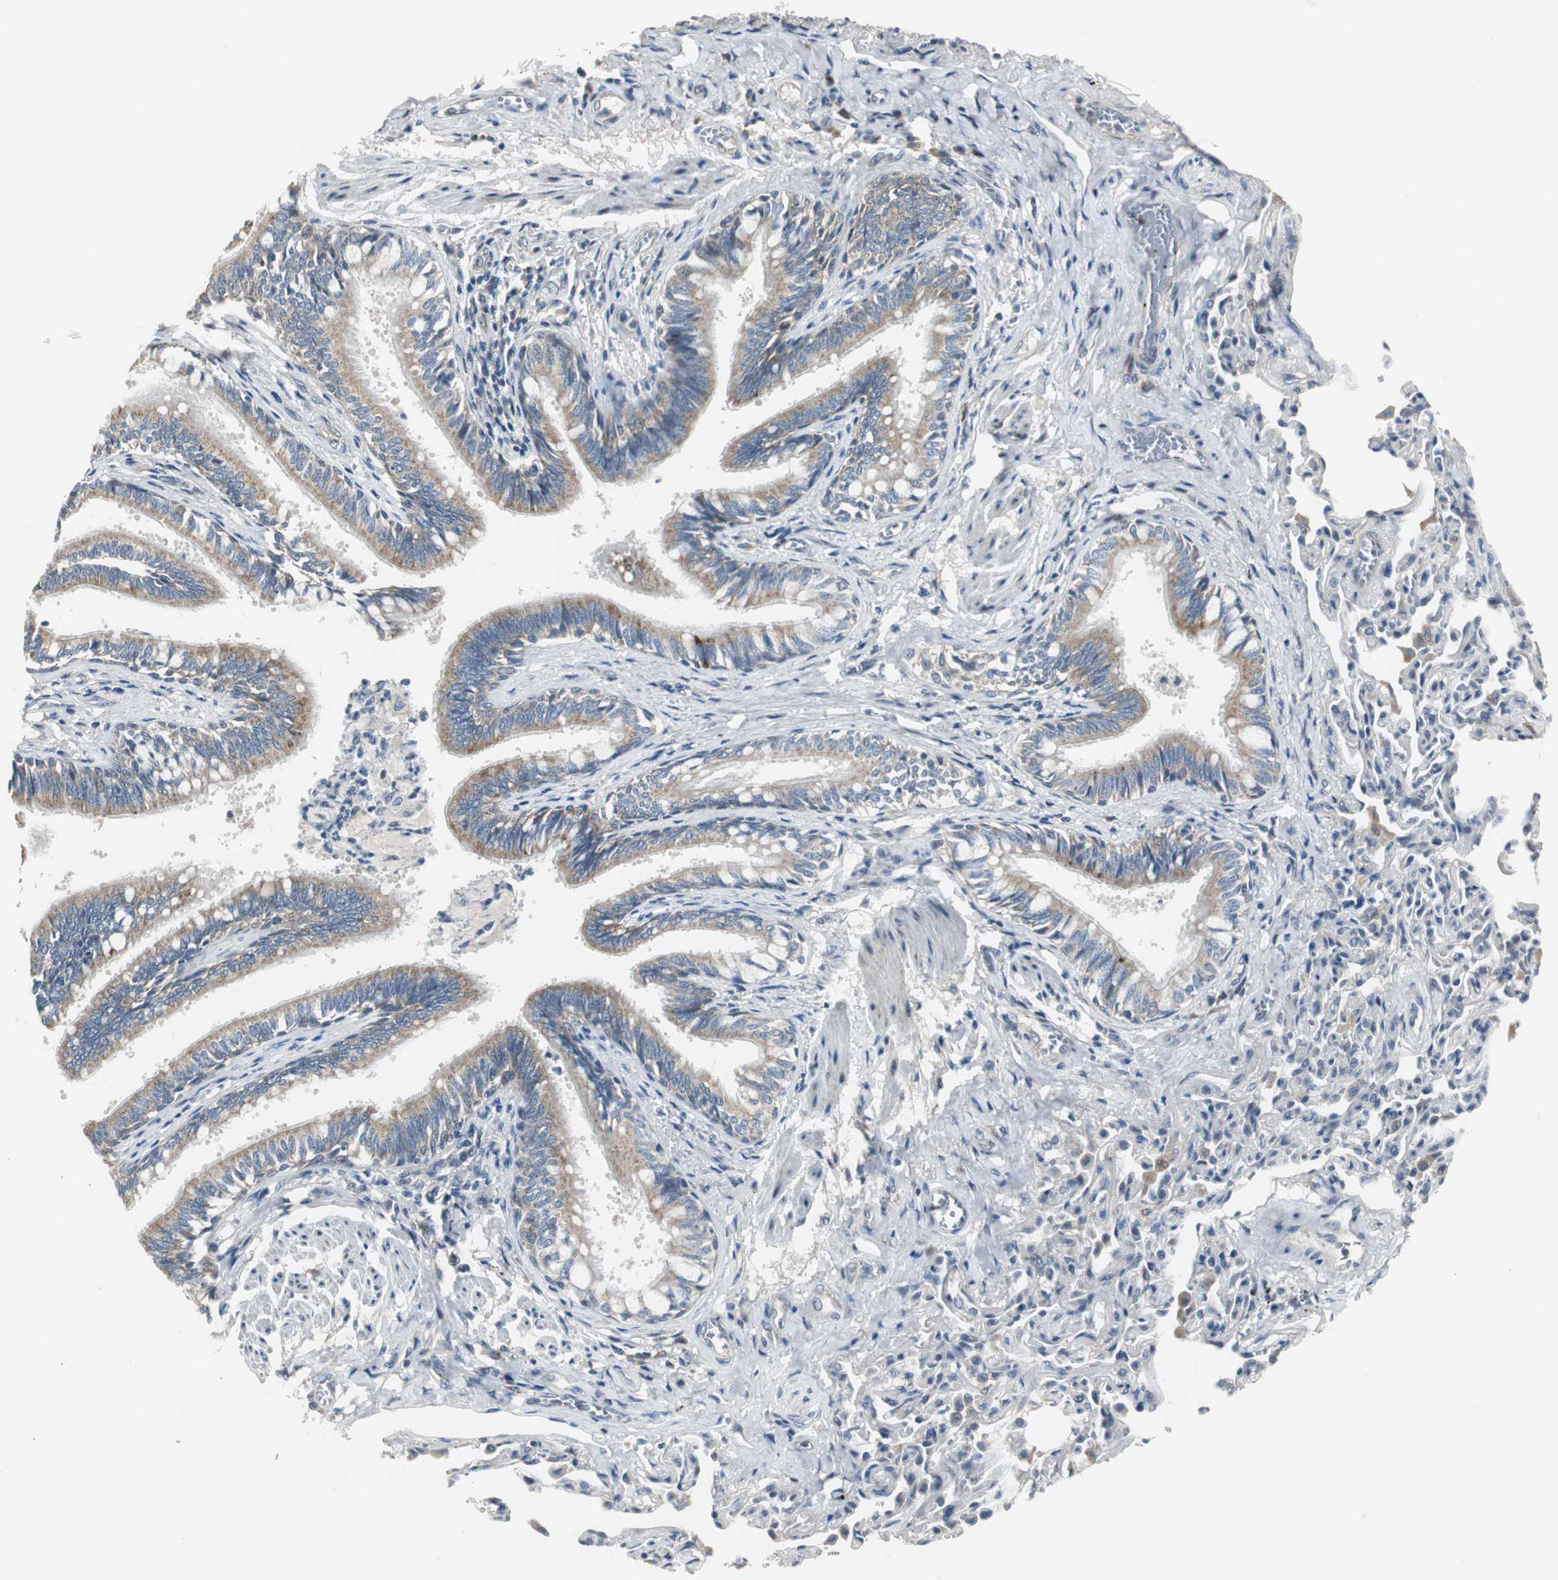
{"staining": {"intensity": "weak", "quantity": ">75%", "location": "cytoplasmic/membranous"}, "tissue": "bronchus", "cell_type": "Respiratory epithelial cells", "image_type": "normal", "snomed": [{"axis": "morphology", "description": "Normal tissue, NOS"}, {"axis": "topography", "description": "Lung"}], "caption": "This micrograph demonstrates immunohistochemistry (IHC) staining of unremarkable human bronchus, with low weak cytoplasmic/membranous staining in approximately >75% of respiratory epithelial cells.", "gene": "MYT1", "patient": {"sex": "male", "age": 64}}